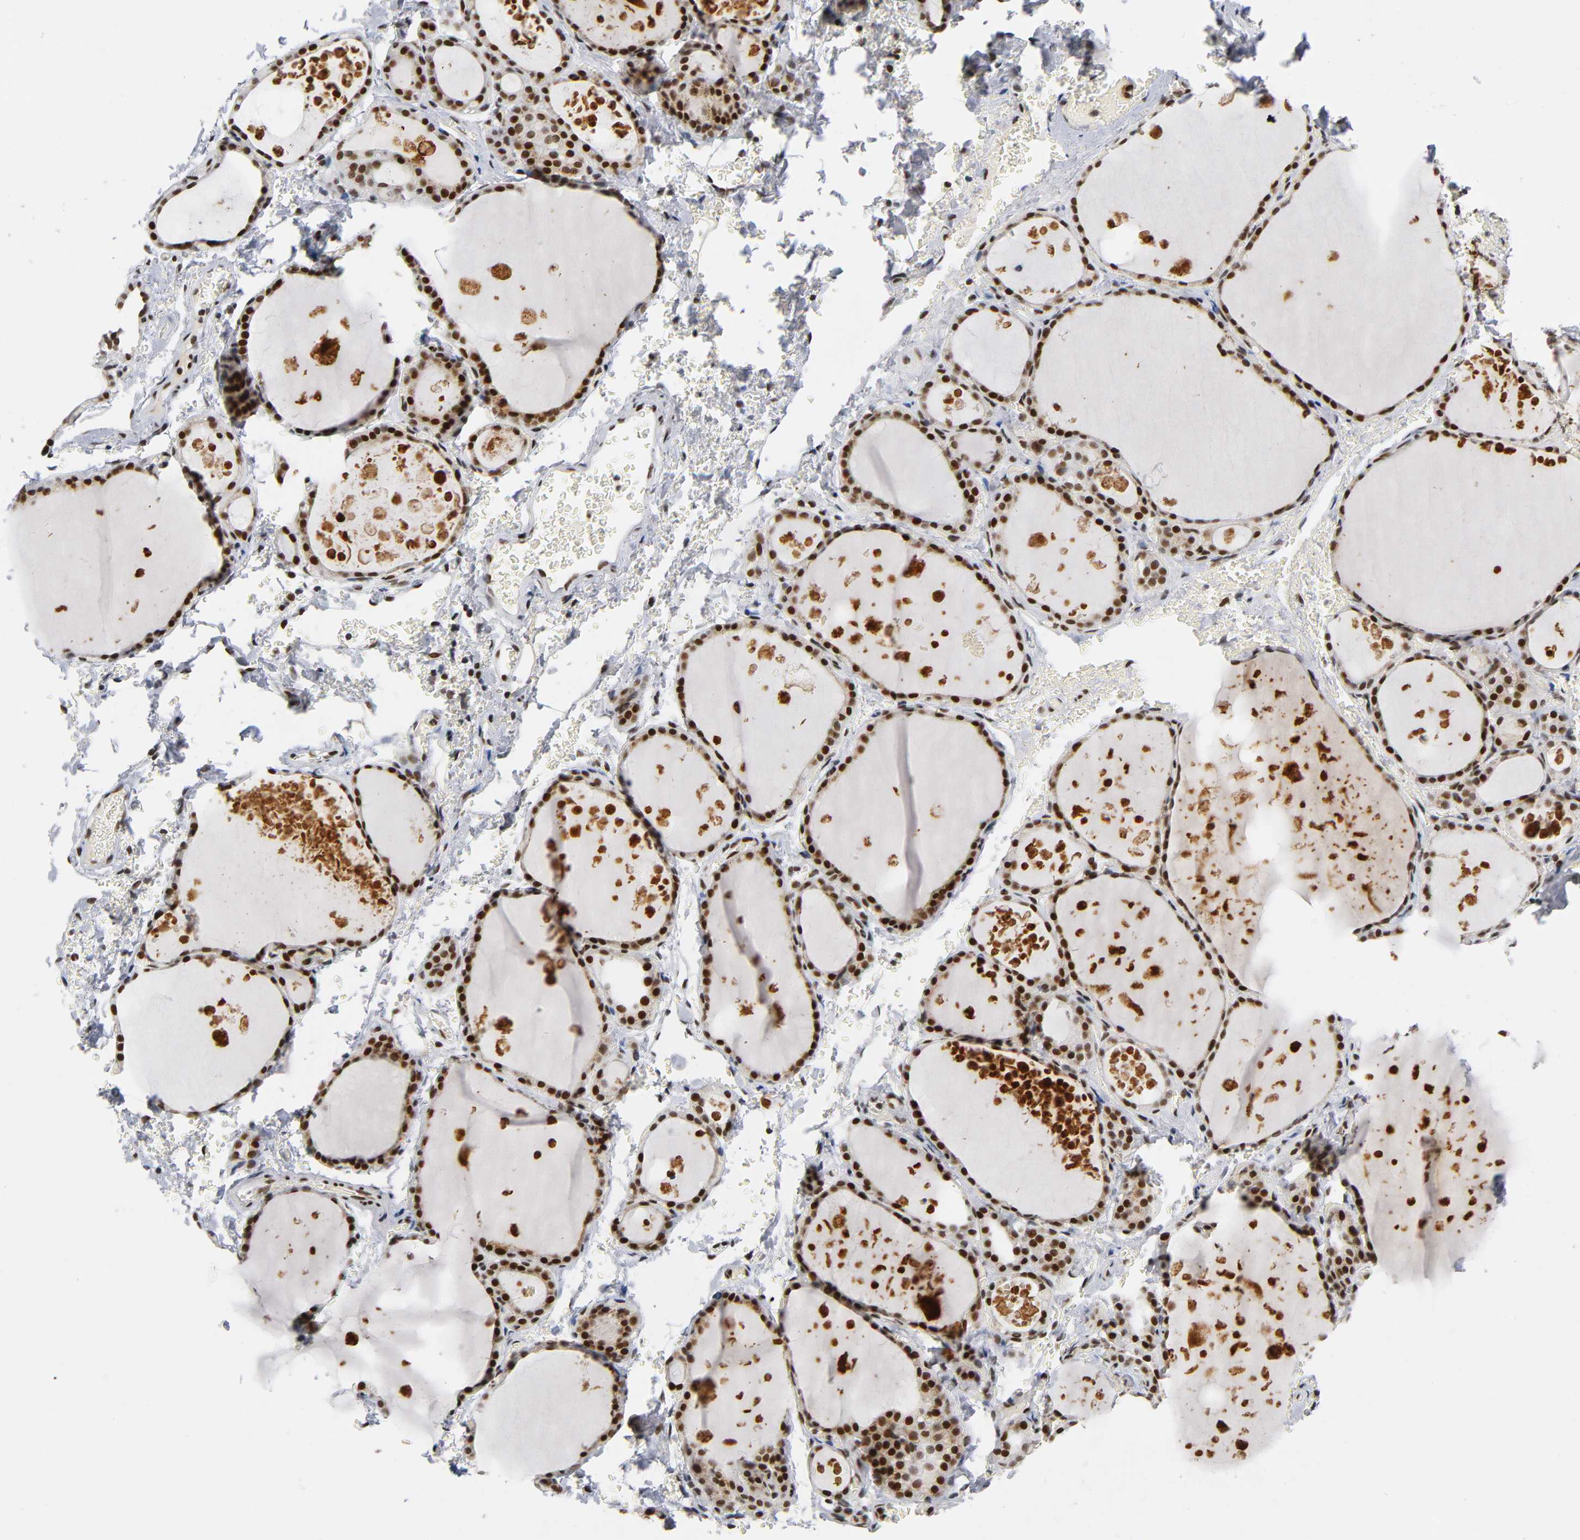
{"staining": {"intensity": "strong", "quantity": ">75%", "location": "nuclear"}, "tissue": "thyroid gland", "cell_type": "Glandular cells", "image_type": "normal", "snomed": [{"axis": "morphology", "description": "Normal tissue, NOS"}, {"axis": "topography", "description": "Thyroid gland"}], "caption": "A histopathology image of thyroid gland stained for a protein shows strong nuclear brown staining in glandular cells. The staining is performed using DAB brown chromogen to label protein expression. The nuclei are counter-stained blue using hematoxylin.", "gene": "CREBBP", "patient": {"sex": "male", "age": 61}}